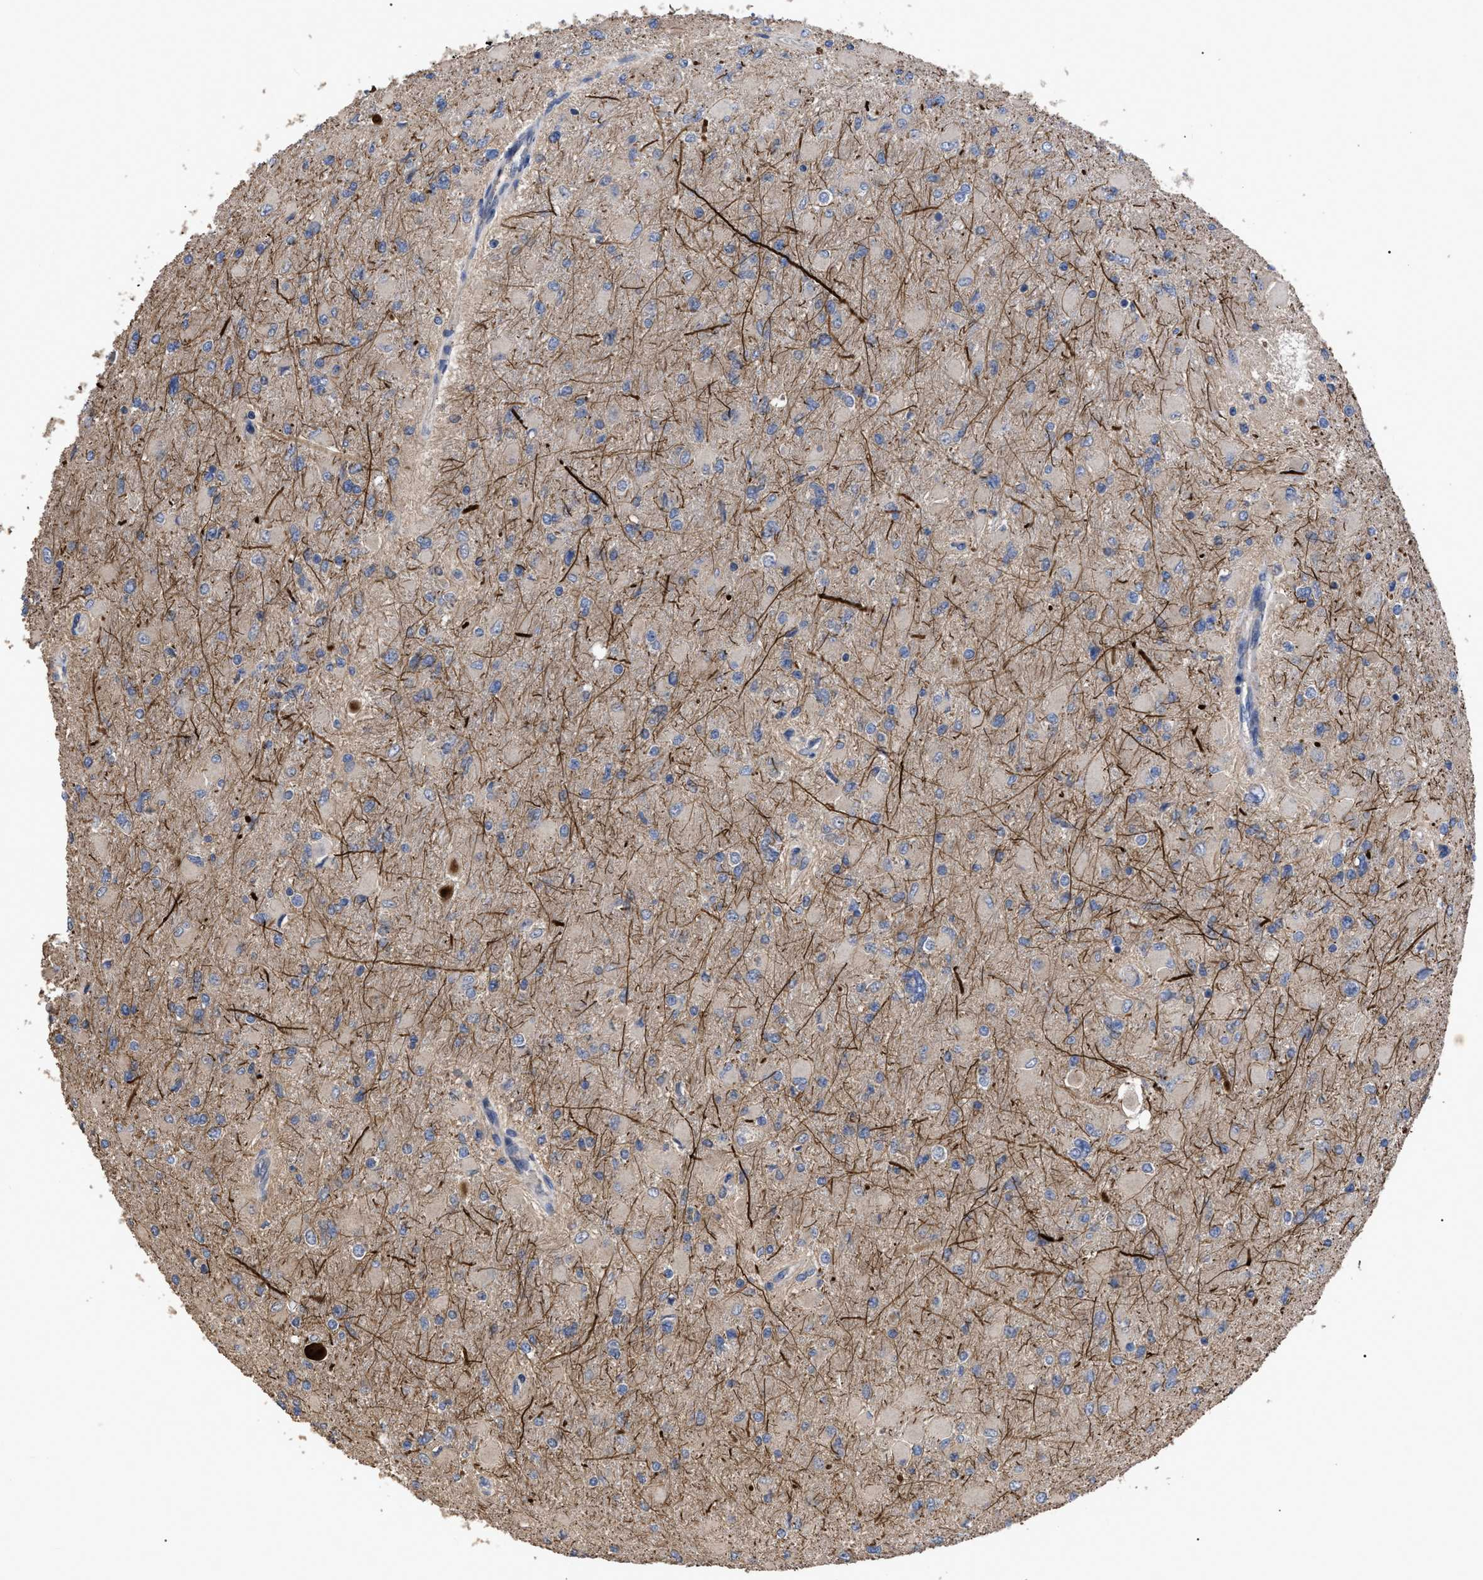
{"staining": {"intensity": "negative", "quantity": "none", "location": "none"}, "tissue": "glioma", "cell_type": "Tumor cells", "image_type": "cancer", "snomed": [{"axis": "morphology", "description": "Glioma, malignant, High grade"}, {"axis": "topography", "description": "Cerebral cortex"}], "caption": "This is a image of immunohistochemistry staining of glioma, which shows no positivity in tumor cells.", "gene": "BTN2A1", "patient": {"sex": "female", "age": 36}}